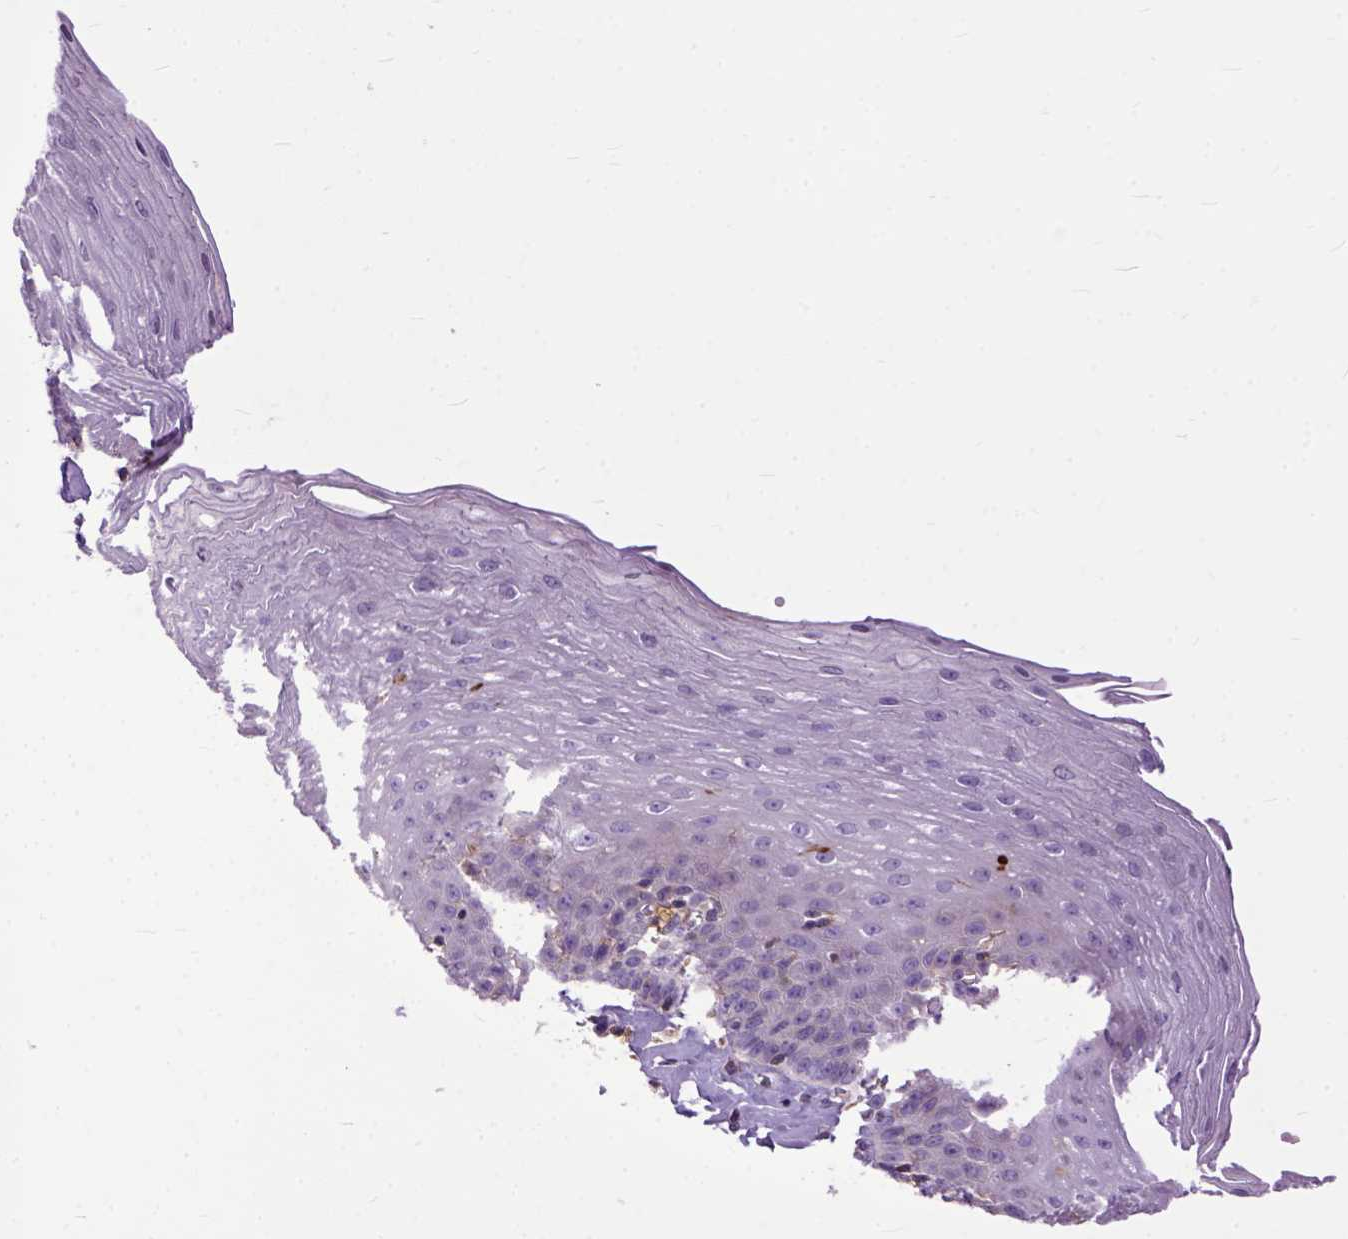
{"staining": {"intensity": "weak", "quantity": "<25%", "location": "cytoplasmic/membranous"}, "tissue": "esophagus", "cell_type": "Squamous epithelial cells", "image_type": "normal", "snomed": [{"axis": "morphology", "description": "Normal tissue, NOS"}, {"axis": "topography", "description": "Esophagus"}], "caption": "Immunohistochemistry histopathology image of unremarkable esophagus: esophagus stained with DAB (3,3'-diaminobenzidine) shows no significant protein positivity in squamous epithelial cells.", "gene": "NAMPT", "patient": {"sex": "female", "age": 81}}